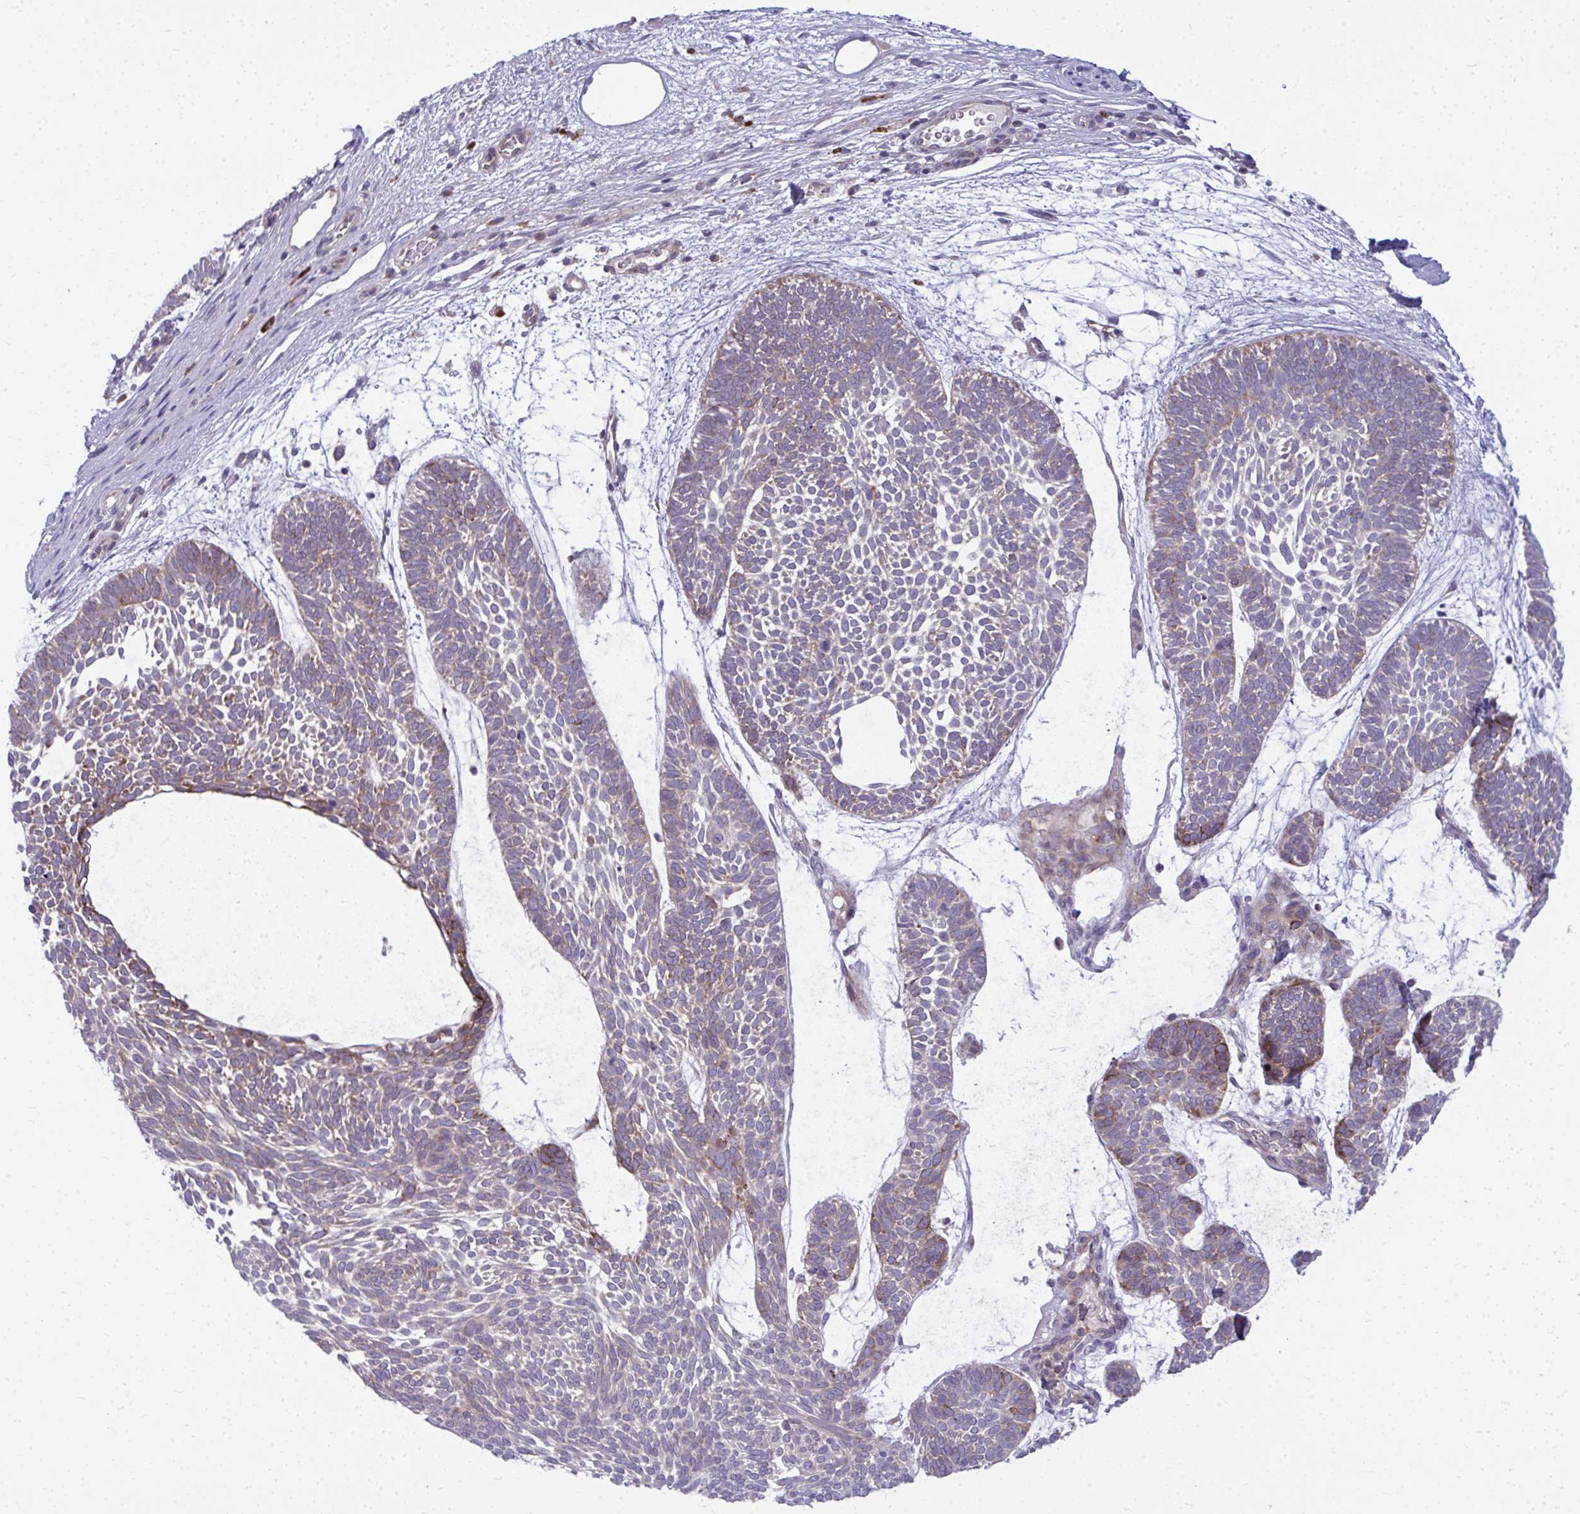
{"staining": {"intensity": "weak", "quantity": "<25%", "location": "cytoplasmic/membranous"}, "tissue": "skin cancer", "cell_type": "Tumor cells", "image_type": "cancer", "snomed": [{"axis": "morphology", "description": "Basal cell carcinoma"}, {"axis": "topography", "description": "Skin"}, {"axis": "topography", "description": "Skin of face"}], "caption": "Immunohistochemistry of human skin basal cell carcinoma displays no expression in tumor cells.", "gene": "GFPT2", "patient": {"sex": "male", "age": 83}}